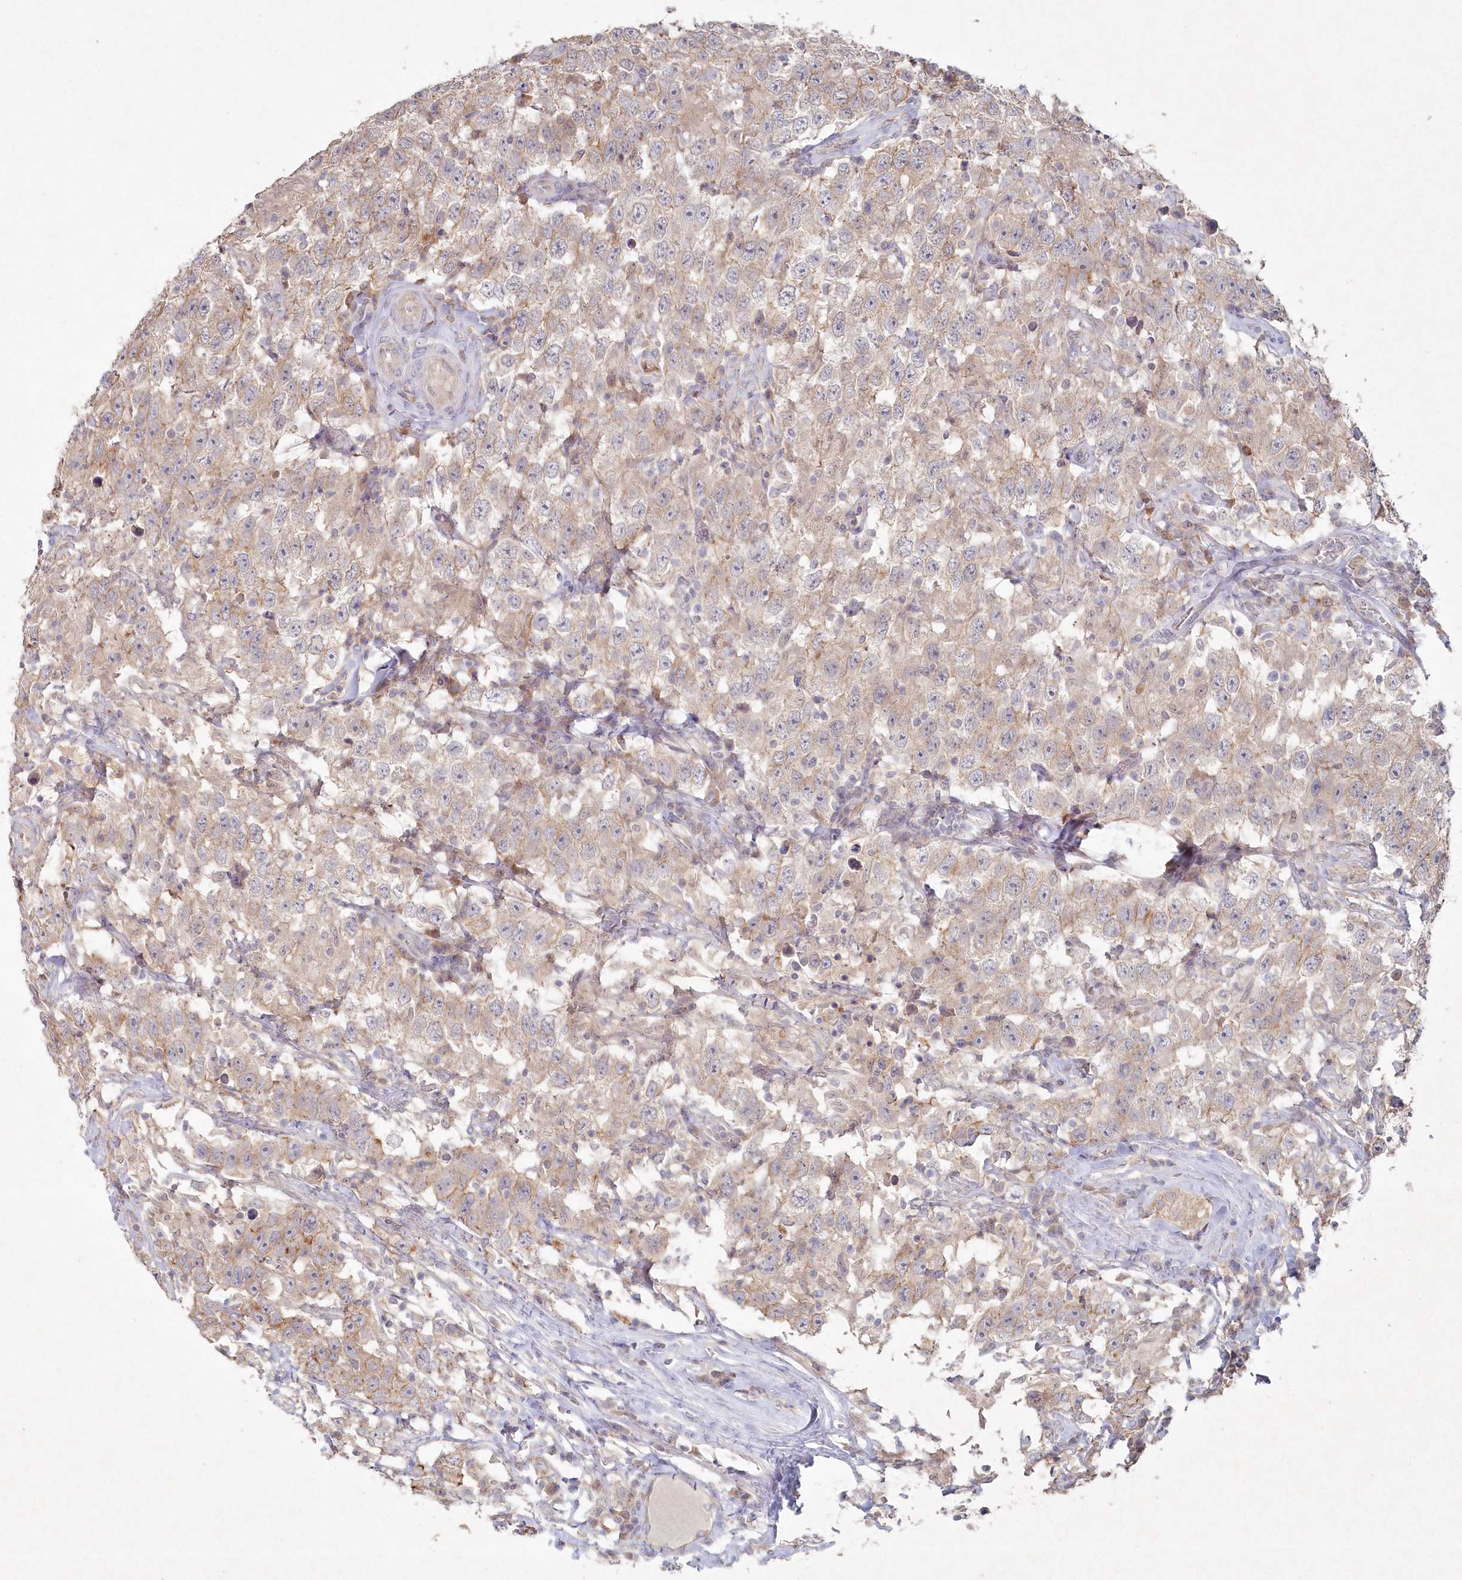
{"staining": {"intensity": "negative", "quantity": "none", "location": "none"}, "tissue": "testis cancer", "cell_type": "Tumor cells", "image_type": "cancer", "snomed": [{"axis": "morphology", "description": "Seminoma, NOS"}, {"axis": "topography", "description": "Testis"}], "caption": "Seminoma (testis) stained for a protein using immunohistochemistry displays no staining tumor cells.", "gene": "TGFBRAP1", "patient": {"sex": "male", "age": 41}}